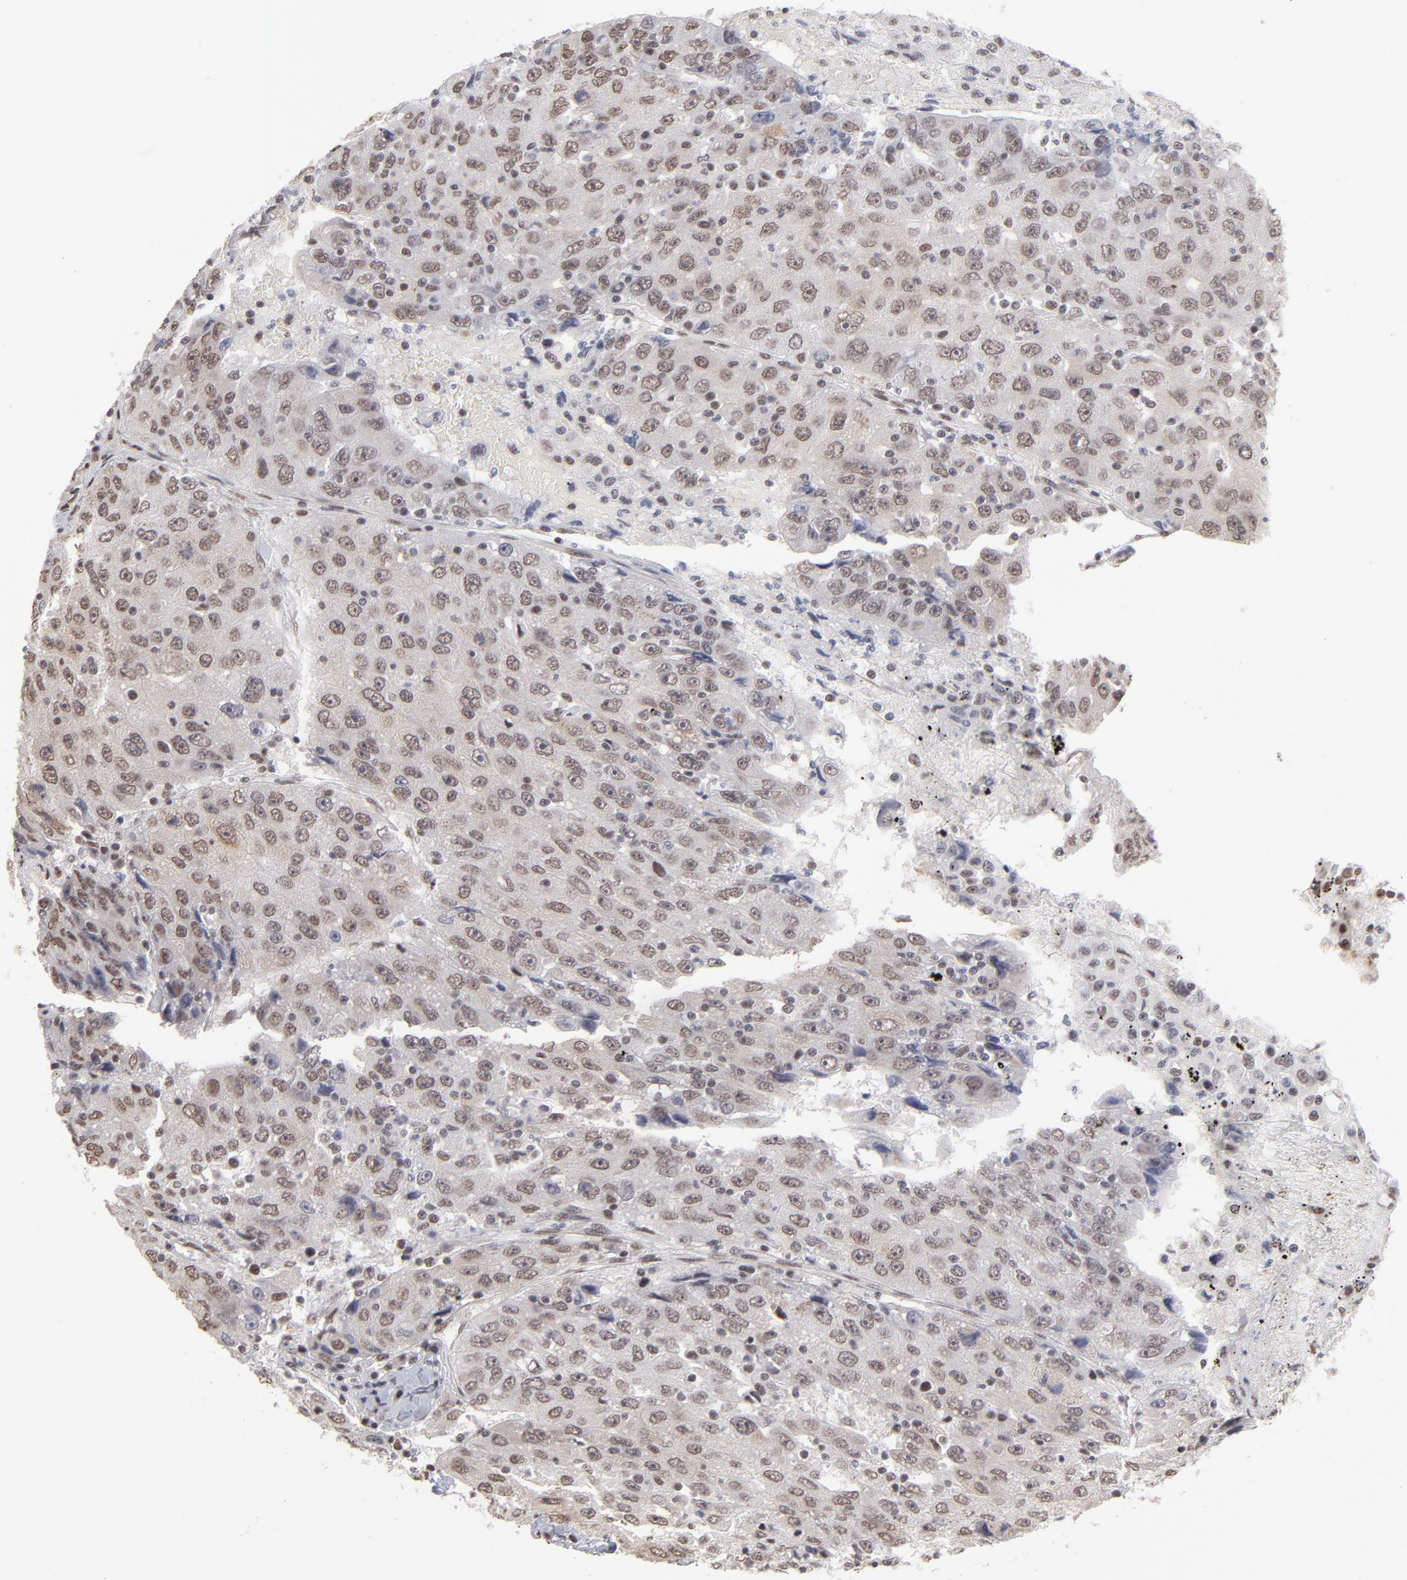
{"staining": {"intensity": "weak", "quantity": ">75%", "location": "cytoplasmic/membranous,nuclear"}, "tissue": "liver cancer", "cell_type": "Tumor cells", "image_type": "cancer", "snomed": [{"axis": "morphology", "description": "Carcinoma, Hepatocellular, NOS"}, {"axis": "topography", "description": "Liver"}], "caption": "The immunohistochemical stain highlights weak cytoplasmic/membranous and nuclear staining in tumor cells of hepatocellular carcinoma (liver) tissue. The staining is performed using DAB brown chromogen to label protein expression. The nuclei are counter-stained blue using hematoxylin.", "gene": "ZNF3", "patient": {"sex": "male", "age": 49}}